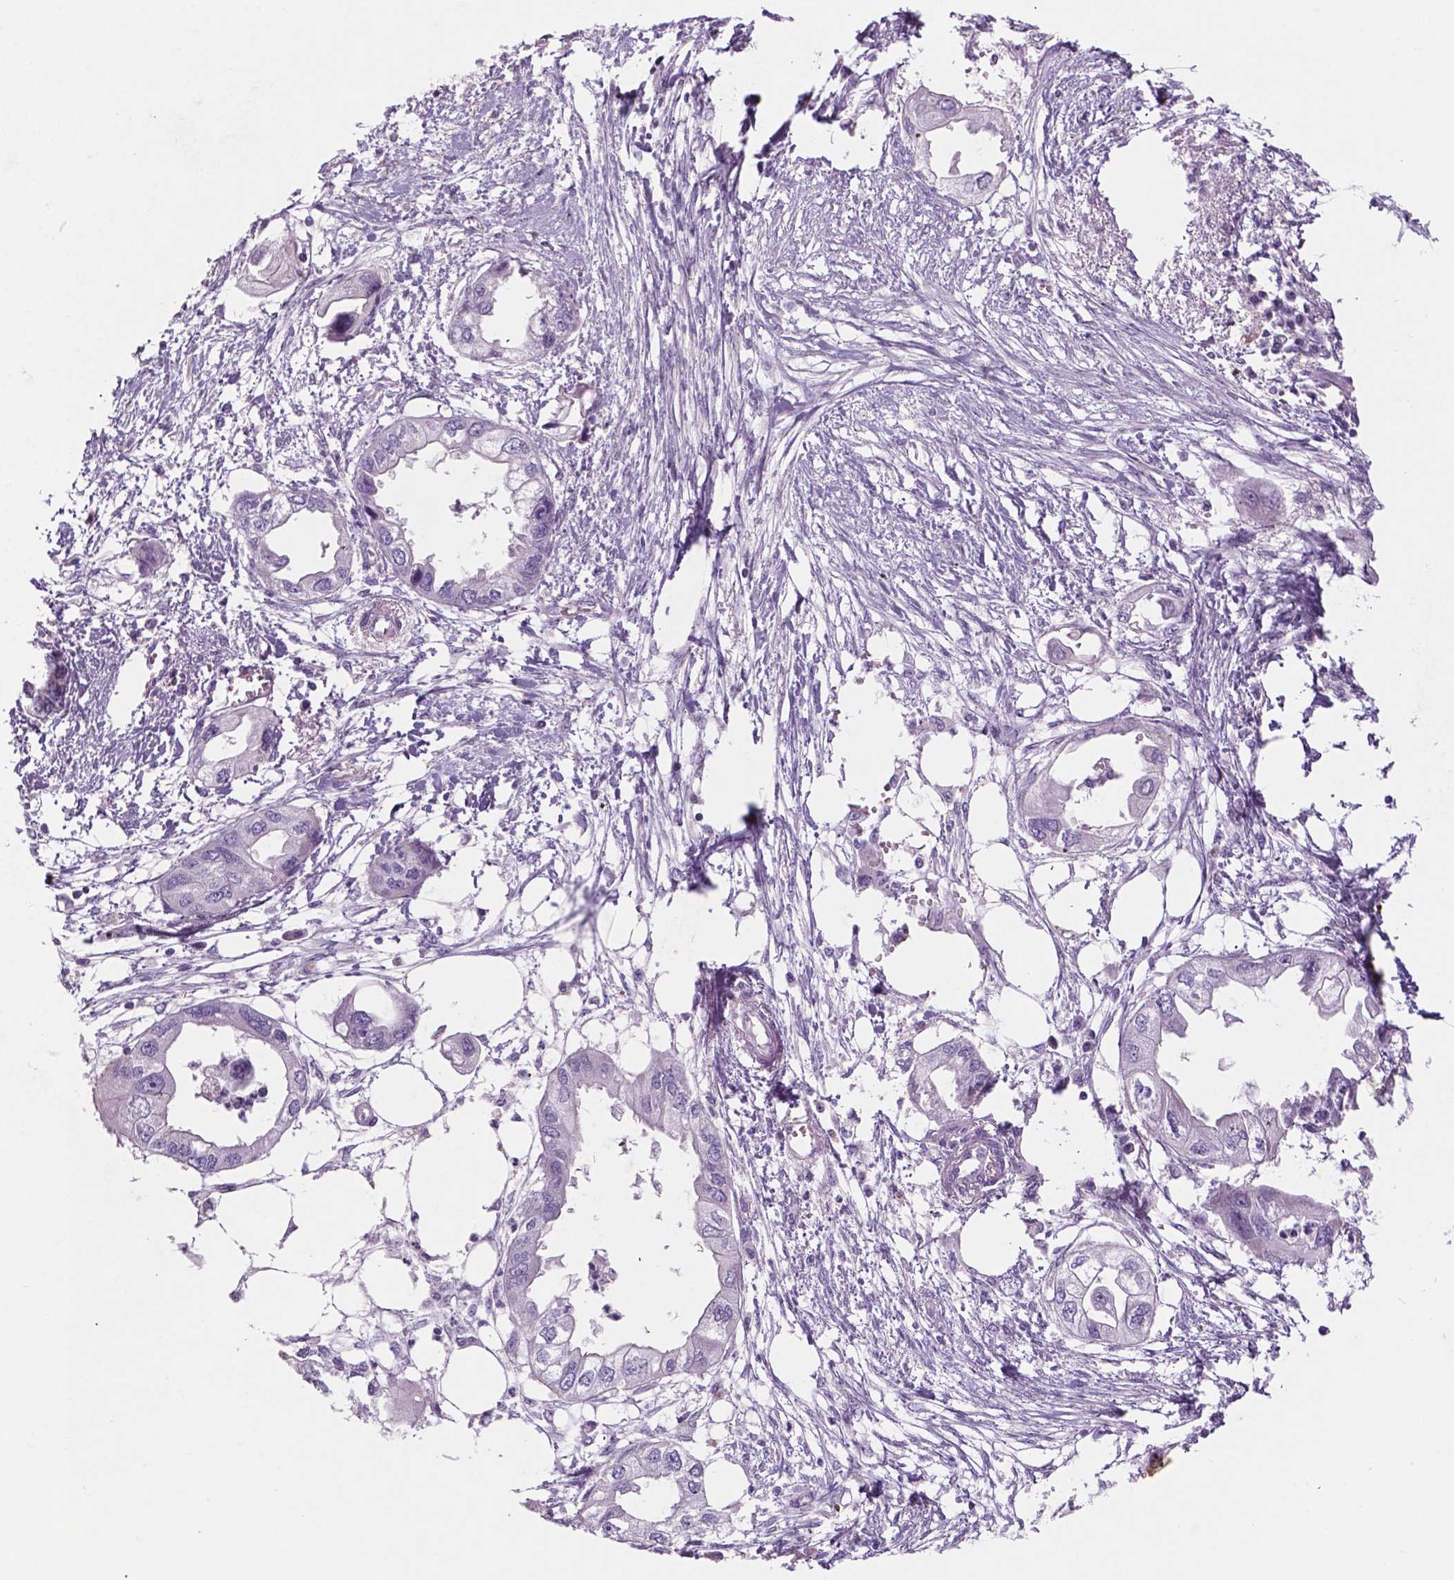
{"staining": {"intensity": "negative", "quantity": "none", "location": "none"}, "tissue": "endometrial cancer", "cell_type": "Tumor cells", "image_type": "cancer", "snomed": [{"axis": "morphology", "description": "Adenocarcinoma, NOS"}, {"axis": "morphology", "description": "Adenocarcinoma, metastatic, NOS"}, {"axis": "topography", "description": "Adipose tissue"}, {"axis": "topography", "description": "Endometrium"}], "caption": "Immunohistochemical staining of human endometrial cancer (metastatic adenocarcinoma) shows no significant expression in tumor cells.", "gene": "FAM50B", "patient": {"sex": "female", "age": 67}}